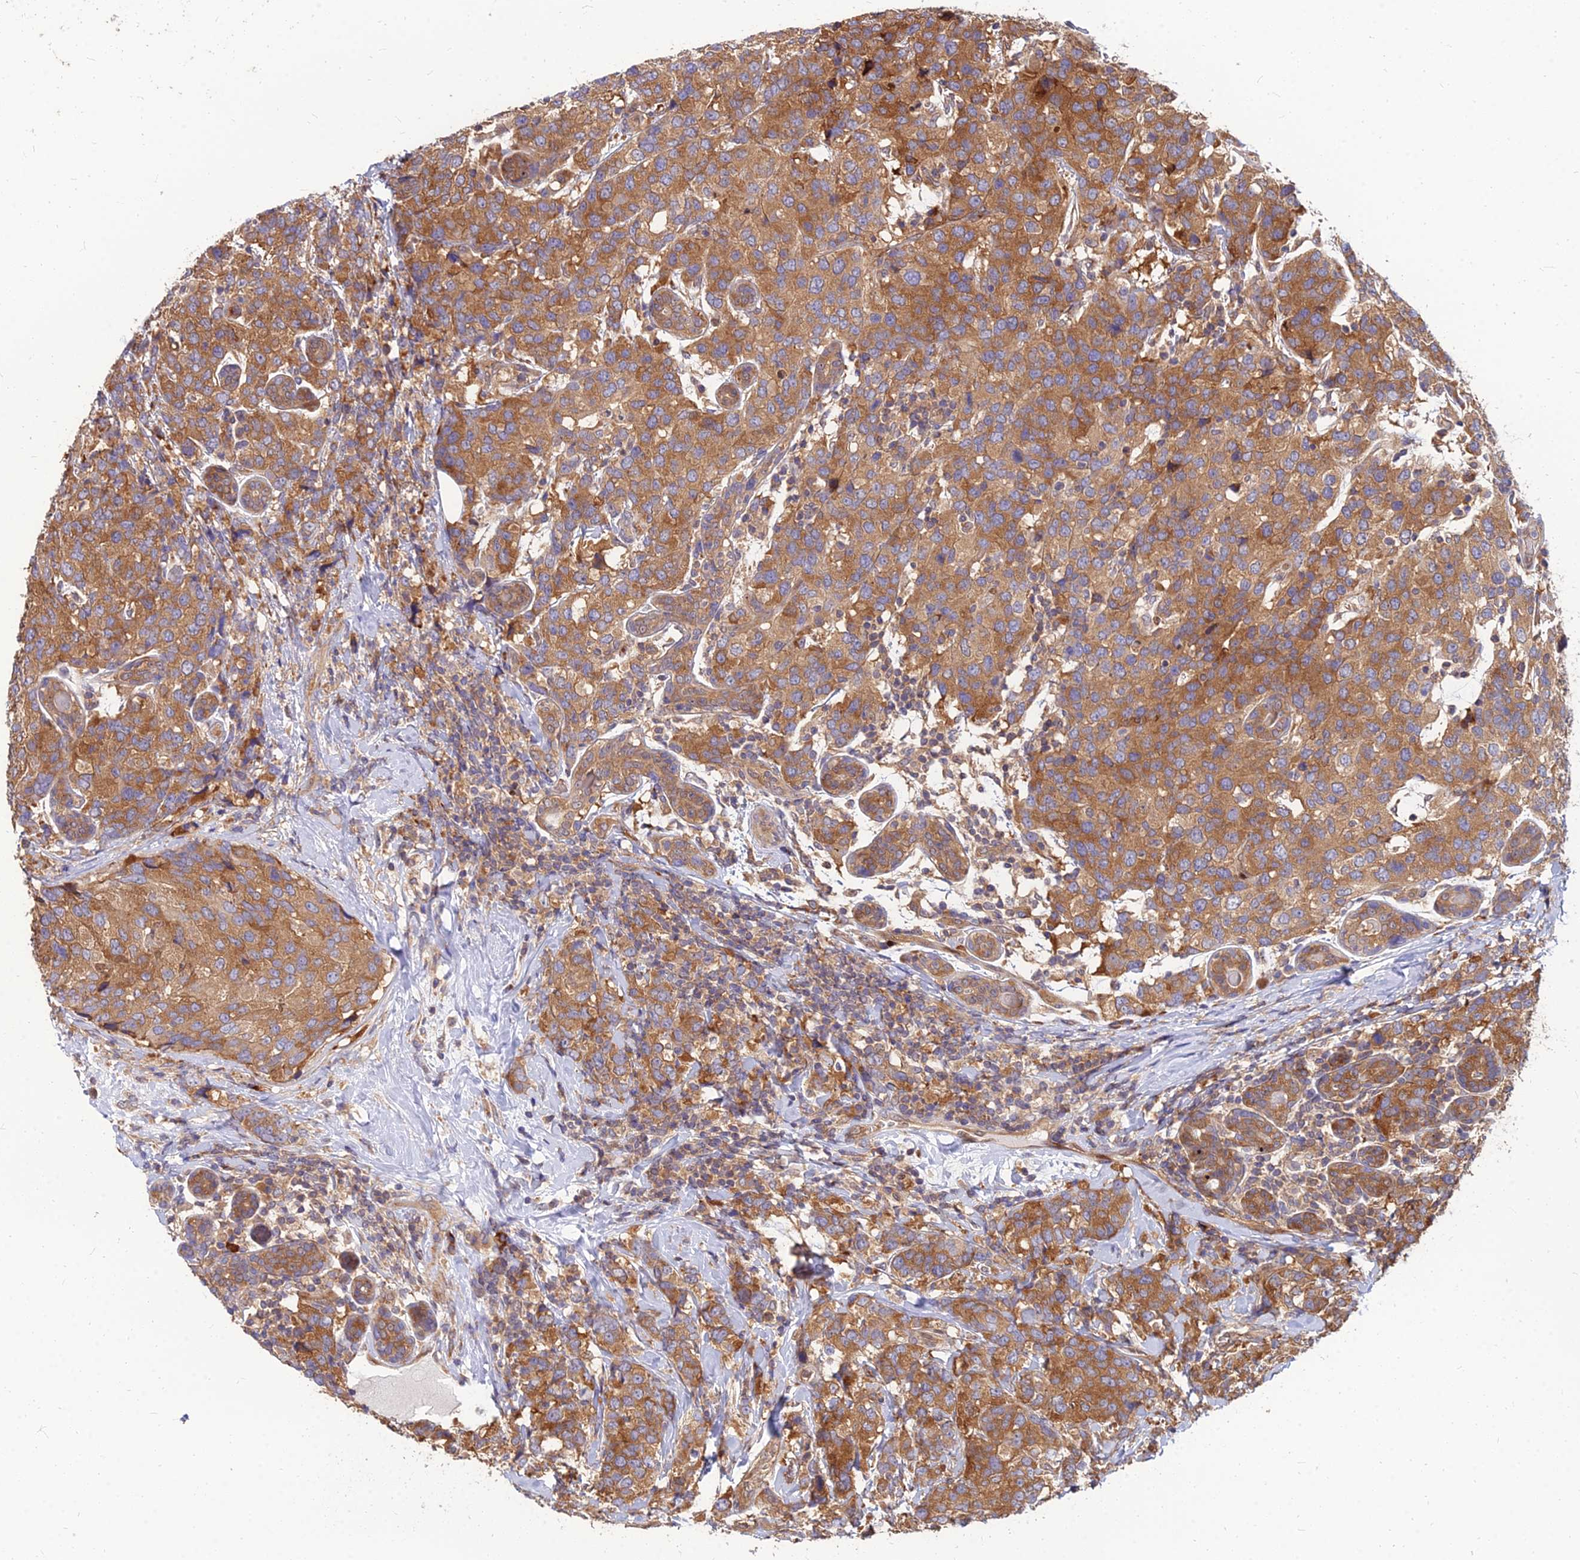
{"staining": {"intensity": "moderate", "quantity": ">75%", "location": "cytoplasmic/membranous"}, "tissue": "breast cancer", "cell_type": "Tumor cells", "image_type": "cancer", "snomed": [{"axis": "morphology", "description": "Lobular carcinoma"}, {"axis": "topography", "description": "Breast"}], "caption": "Lobular carcinoma (breast) was stained to show a protein in brown. There is medium levels of moderate cytoplasmic/membranous expression in about >75% of tumor cells. Using DAB (3,3'-diaminobenzidine) (brown) and hematoxylin (blue) stains, captured at high magnification using brightfield microscopy.", "gene": "CCT6B", "patient": {"sex": "female", "age": 59}}